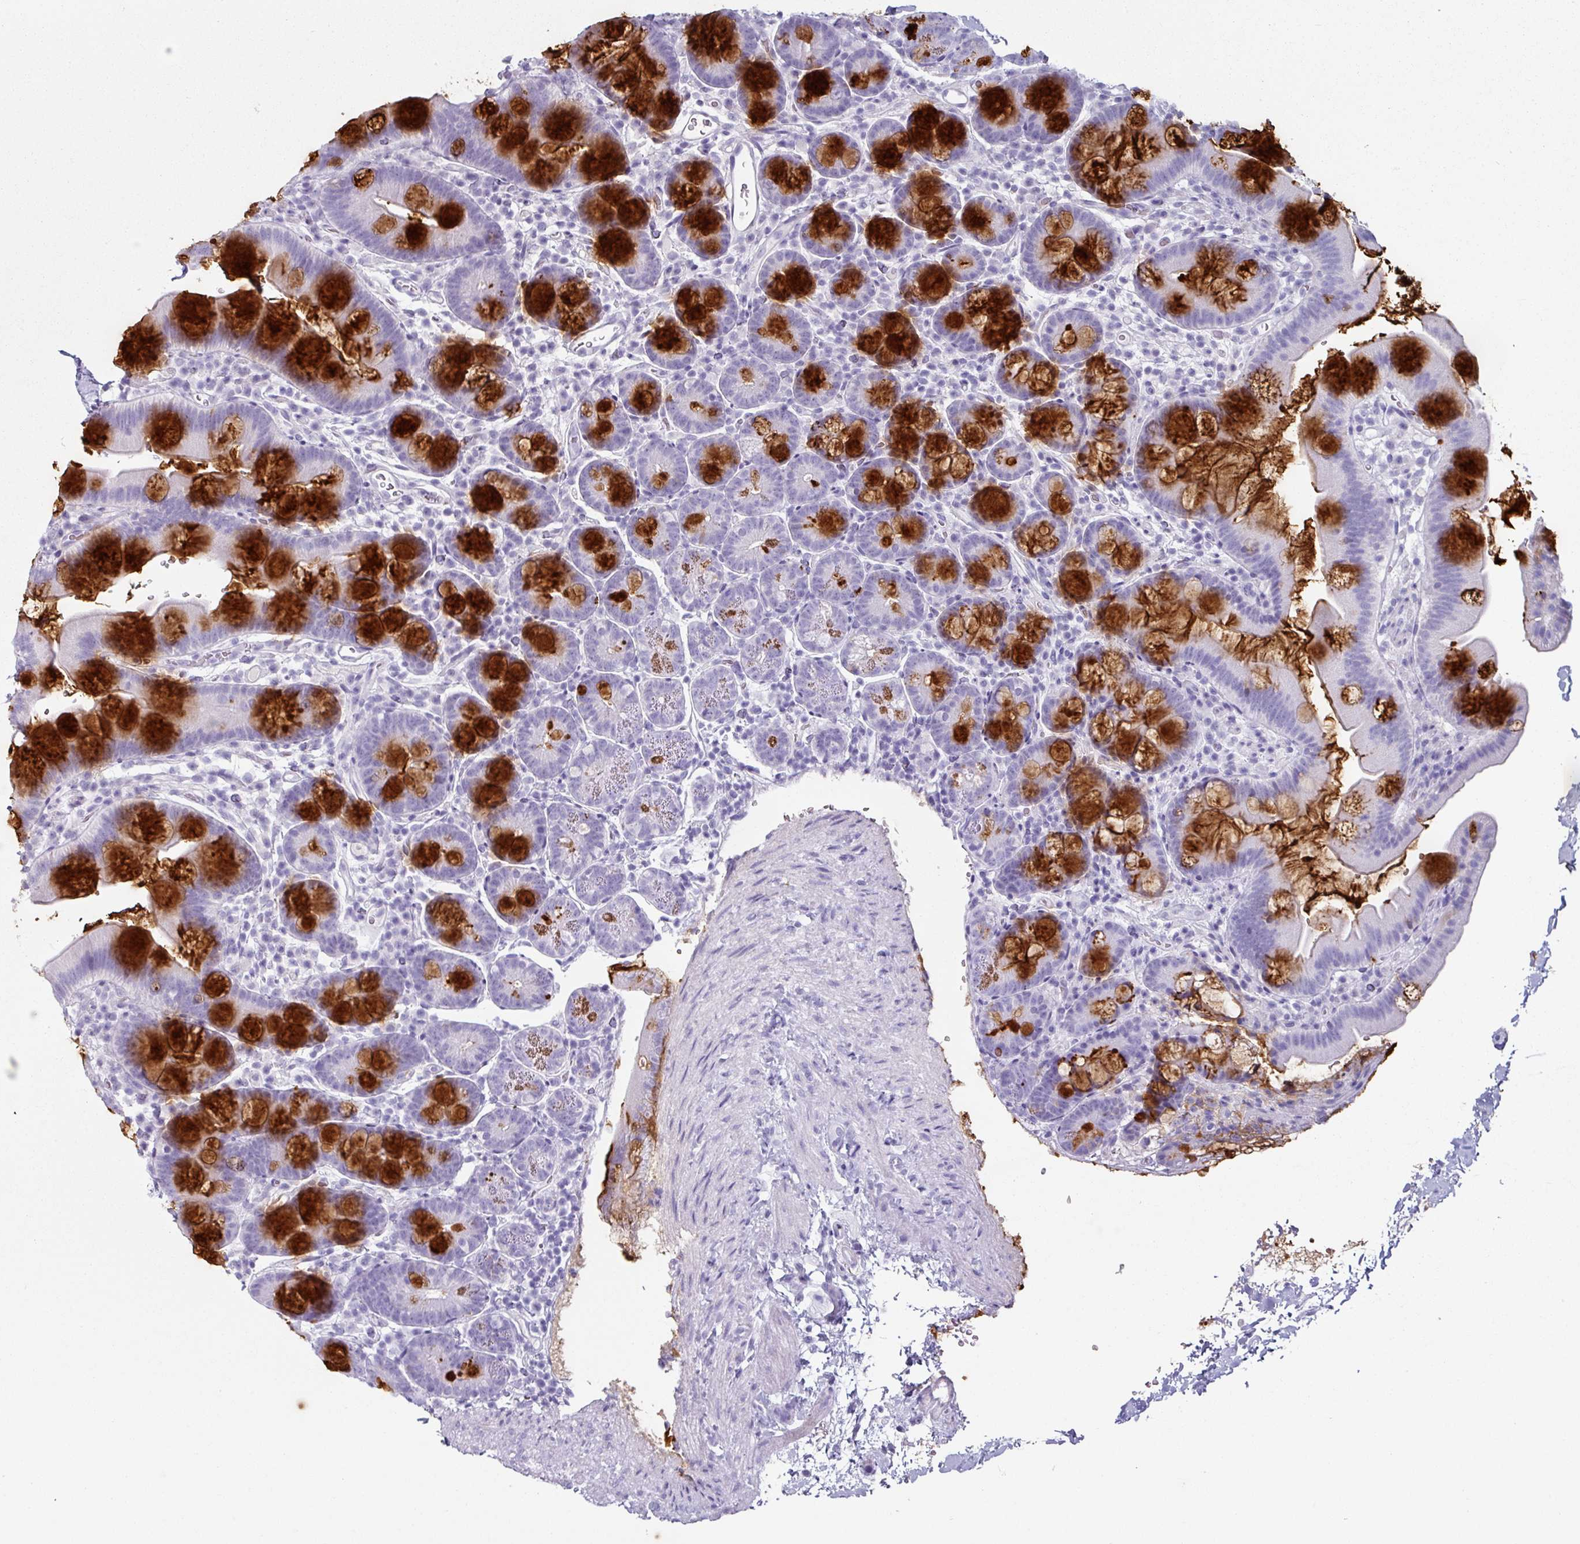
{"staining": {"intensity": "strong", "quantity": "25%-75%", "location": "cytoplasmic/membranous"}, "tissue": "small intestine", "cell_type": "Glandular cells", "image_type": "normal", "snomed": [{"axis": "morphology", "description": "Normal tissue, NOS"}, {"axis": "topography", "description": "Small intestine"}], "caption": "Immunohistochemistry micrograph of normal human small intestine stained for a protein (brown), which shows high levels of strong cytoplasmic/membranous expression in approximately 25%-75% of glandular cells.", "gene": "CLCA1", "patient": {"sex": "female", "age": 68}}